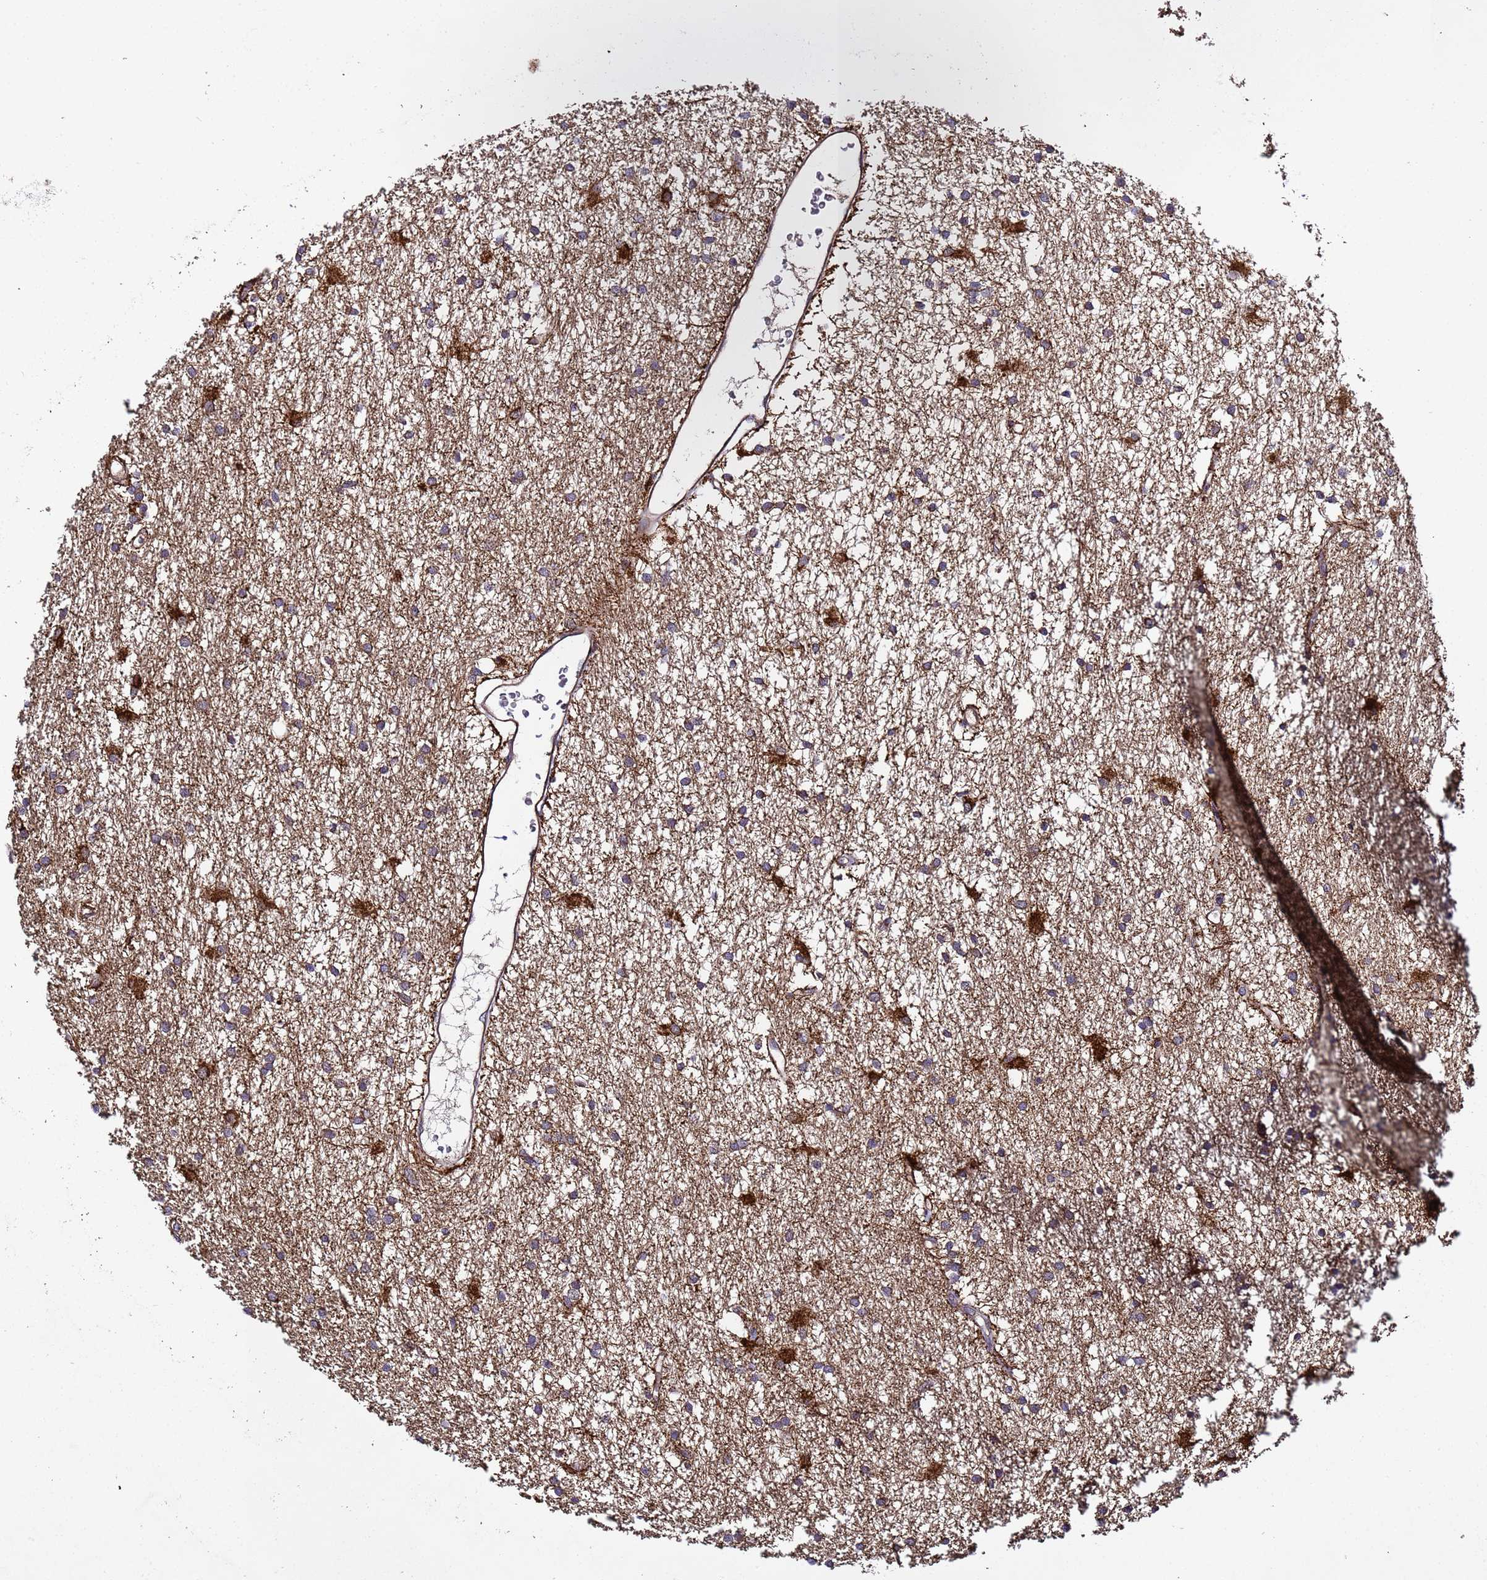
{"staining": {"intensity": "strong", "quantity": "<25%", "location": "cytoplasmic/membranous"}, "tissue": "glioma", "cell_type": "Tumor cells", "image_type": "cancer", "snomed": [{"axis": "morphology", "description": "Glioma, malignant, High grade"}, {"axis": "topography", "description": "Brain"}], "caption": "Strong cytoplasmic/membranous staining for a protein is appreciated in about <25% of tumor cells of glioma using IHC.", "gene": "PLXDC2", "patient": {"sex": "male", "age": 77}}